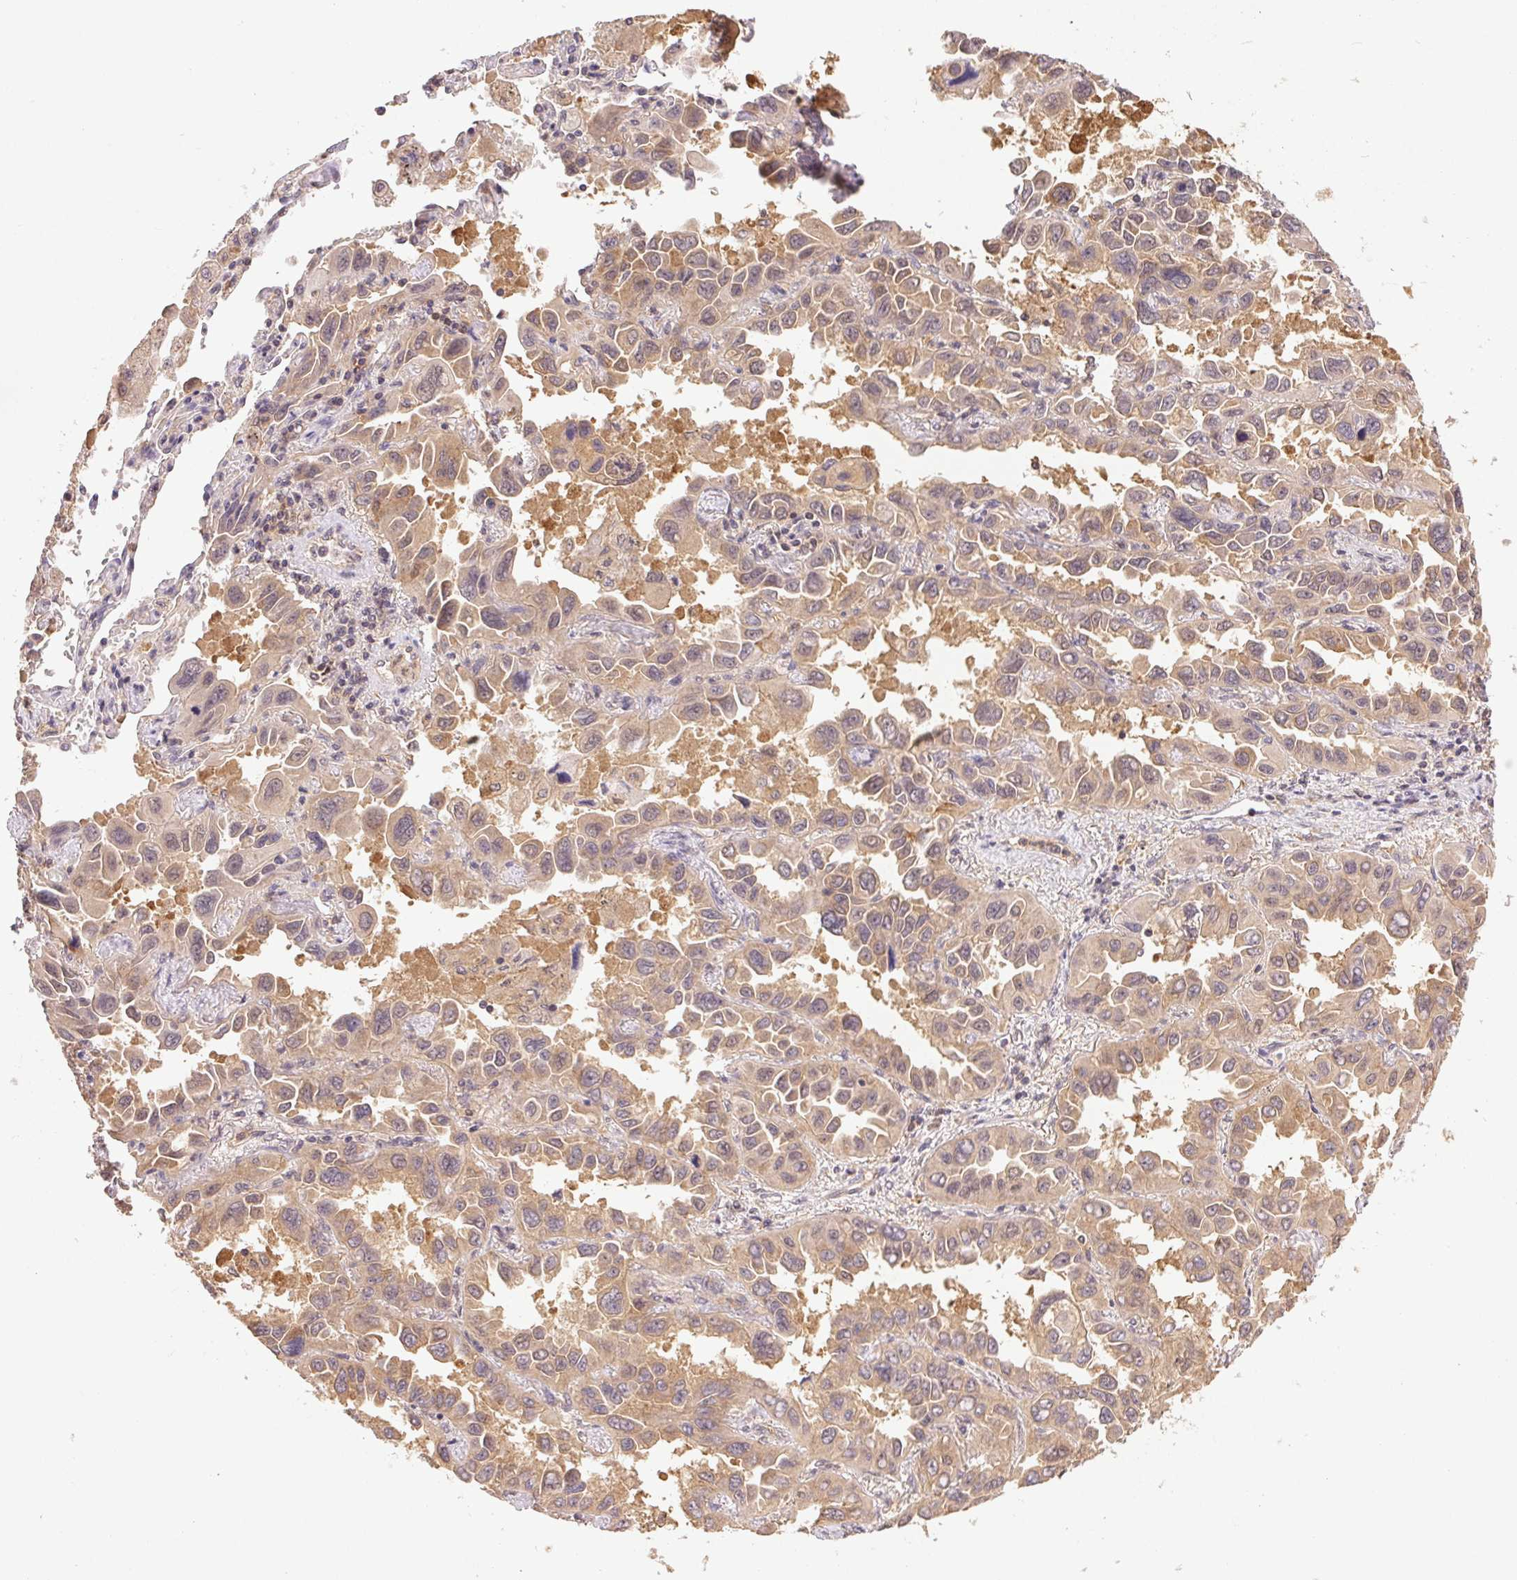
{"staining": {"intensity": "weak", "quantity": ">75%", "location": "cytoplasmic/membranous"}, "tissue": "lung cancer", "cell_type": "Tumor cells", "image_type": "cancer", "snomed": [{"axis": "morphology", "description": "Adenocarcinoma, NOS"}, {"axis": "topography", "description": "Lung"}], "caption": "Lung adenocarcinoma was stained to show a protein in brown. There is low levels of weak cytoplasmic/membranous staining in about >75% of tumor cells. (DAB IHC with brightfield microscopy, high magnification).", "gene": "GDI2", "patient": {"sex": "male", "age": 64}}